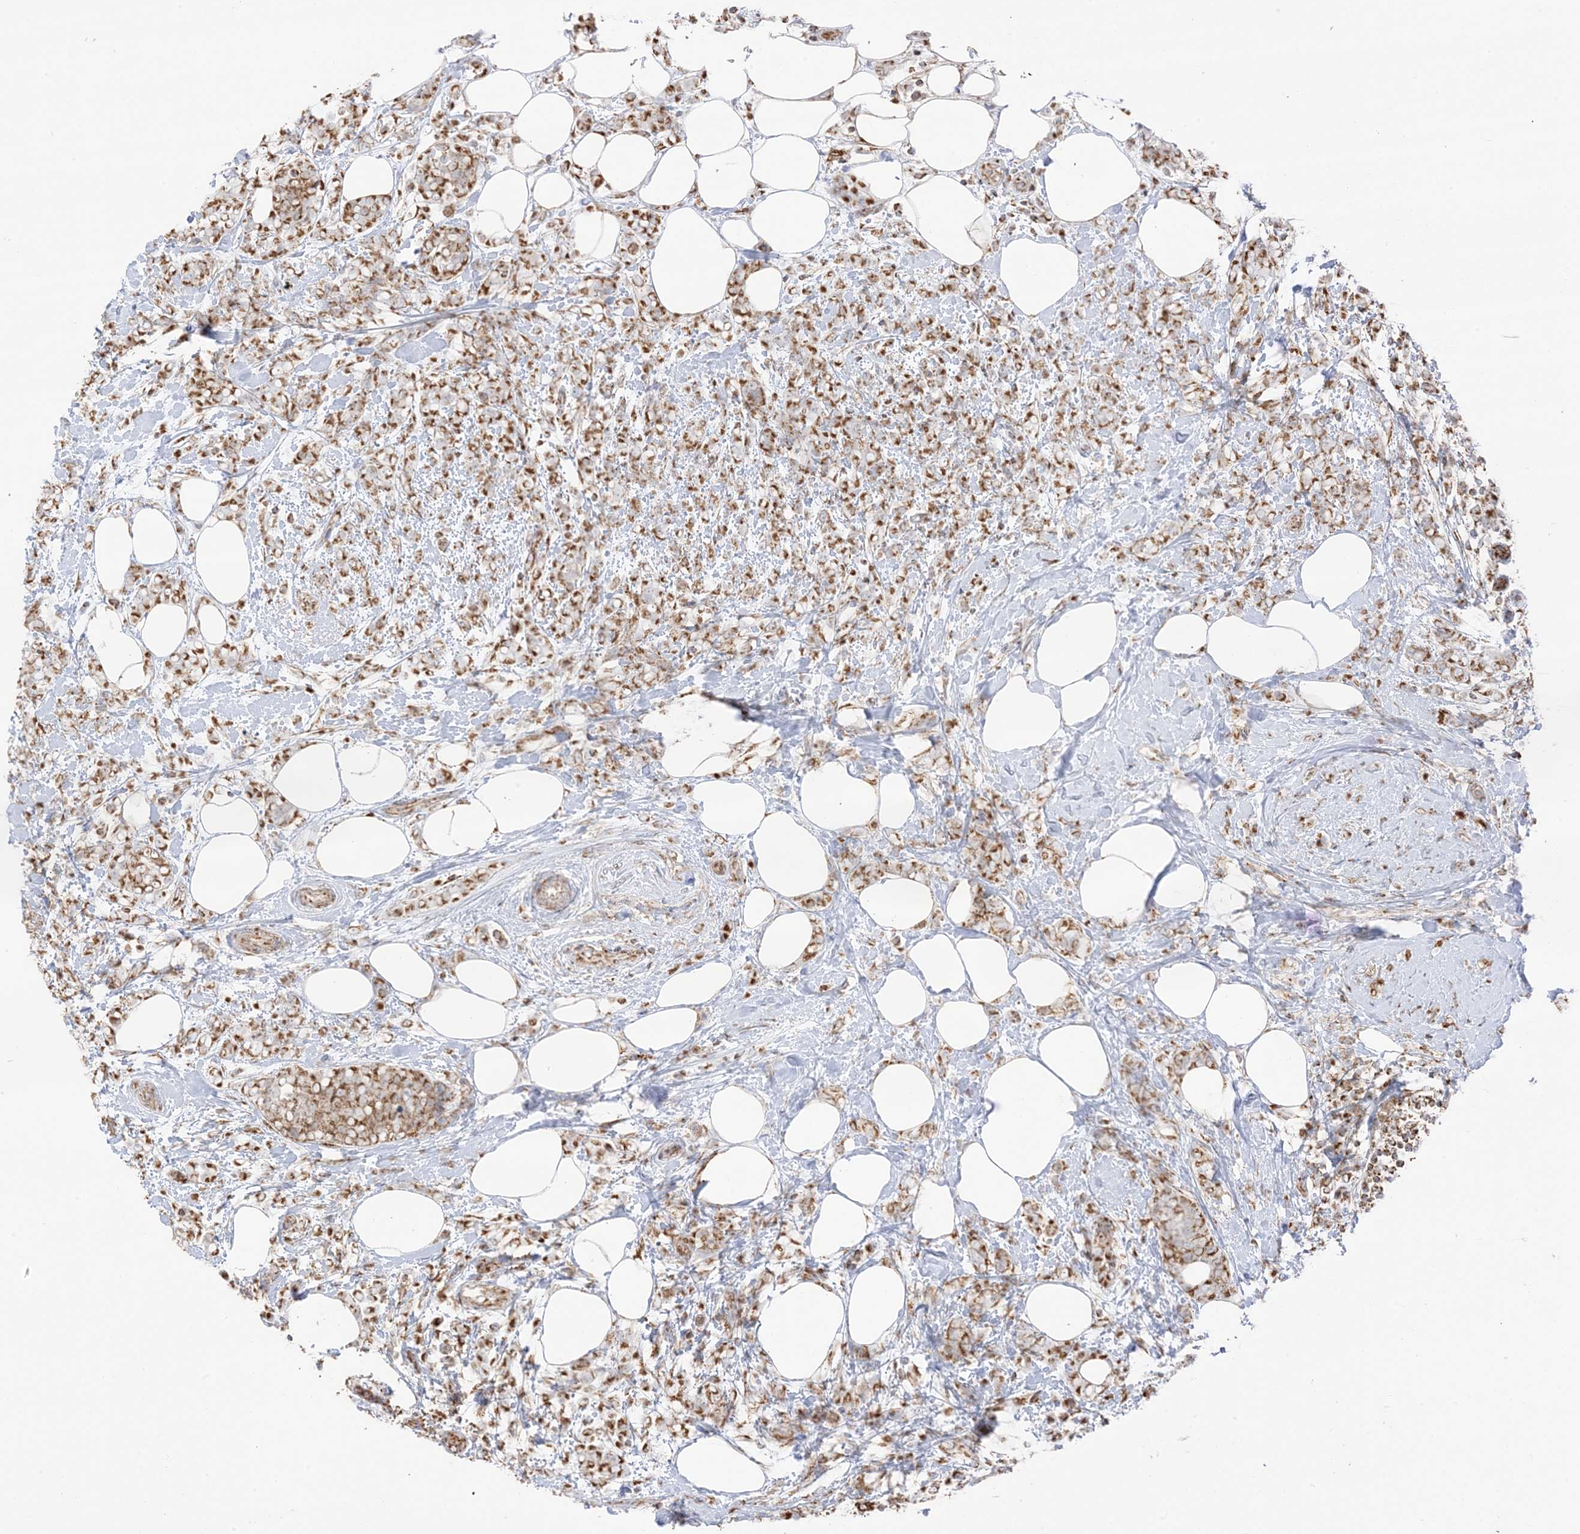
{"staining": {"intensity": "strong", "quantity": ">75%", "location": "cytoplasmic/membranous"}, "tissue": "breast cancer", "cell_type": "Tumor cells", "image_type": "cancer", "snomed": [{"axis": "morphology", "description": "Lobular carcinoma"}, {"axis": "topography", "description": "Breast"}], "caption": "An image of breast cancer stained for a protein shows strong cytoplasmic/membranous brown staining in tumor cells.", "gene": "SLC25A12", "patient": {"sex": "female", "age": 58}}